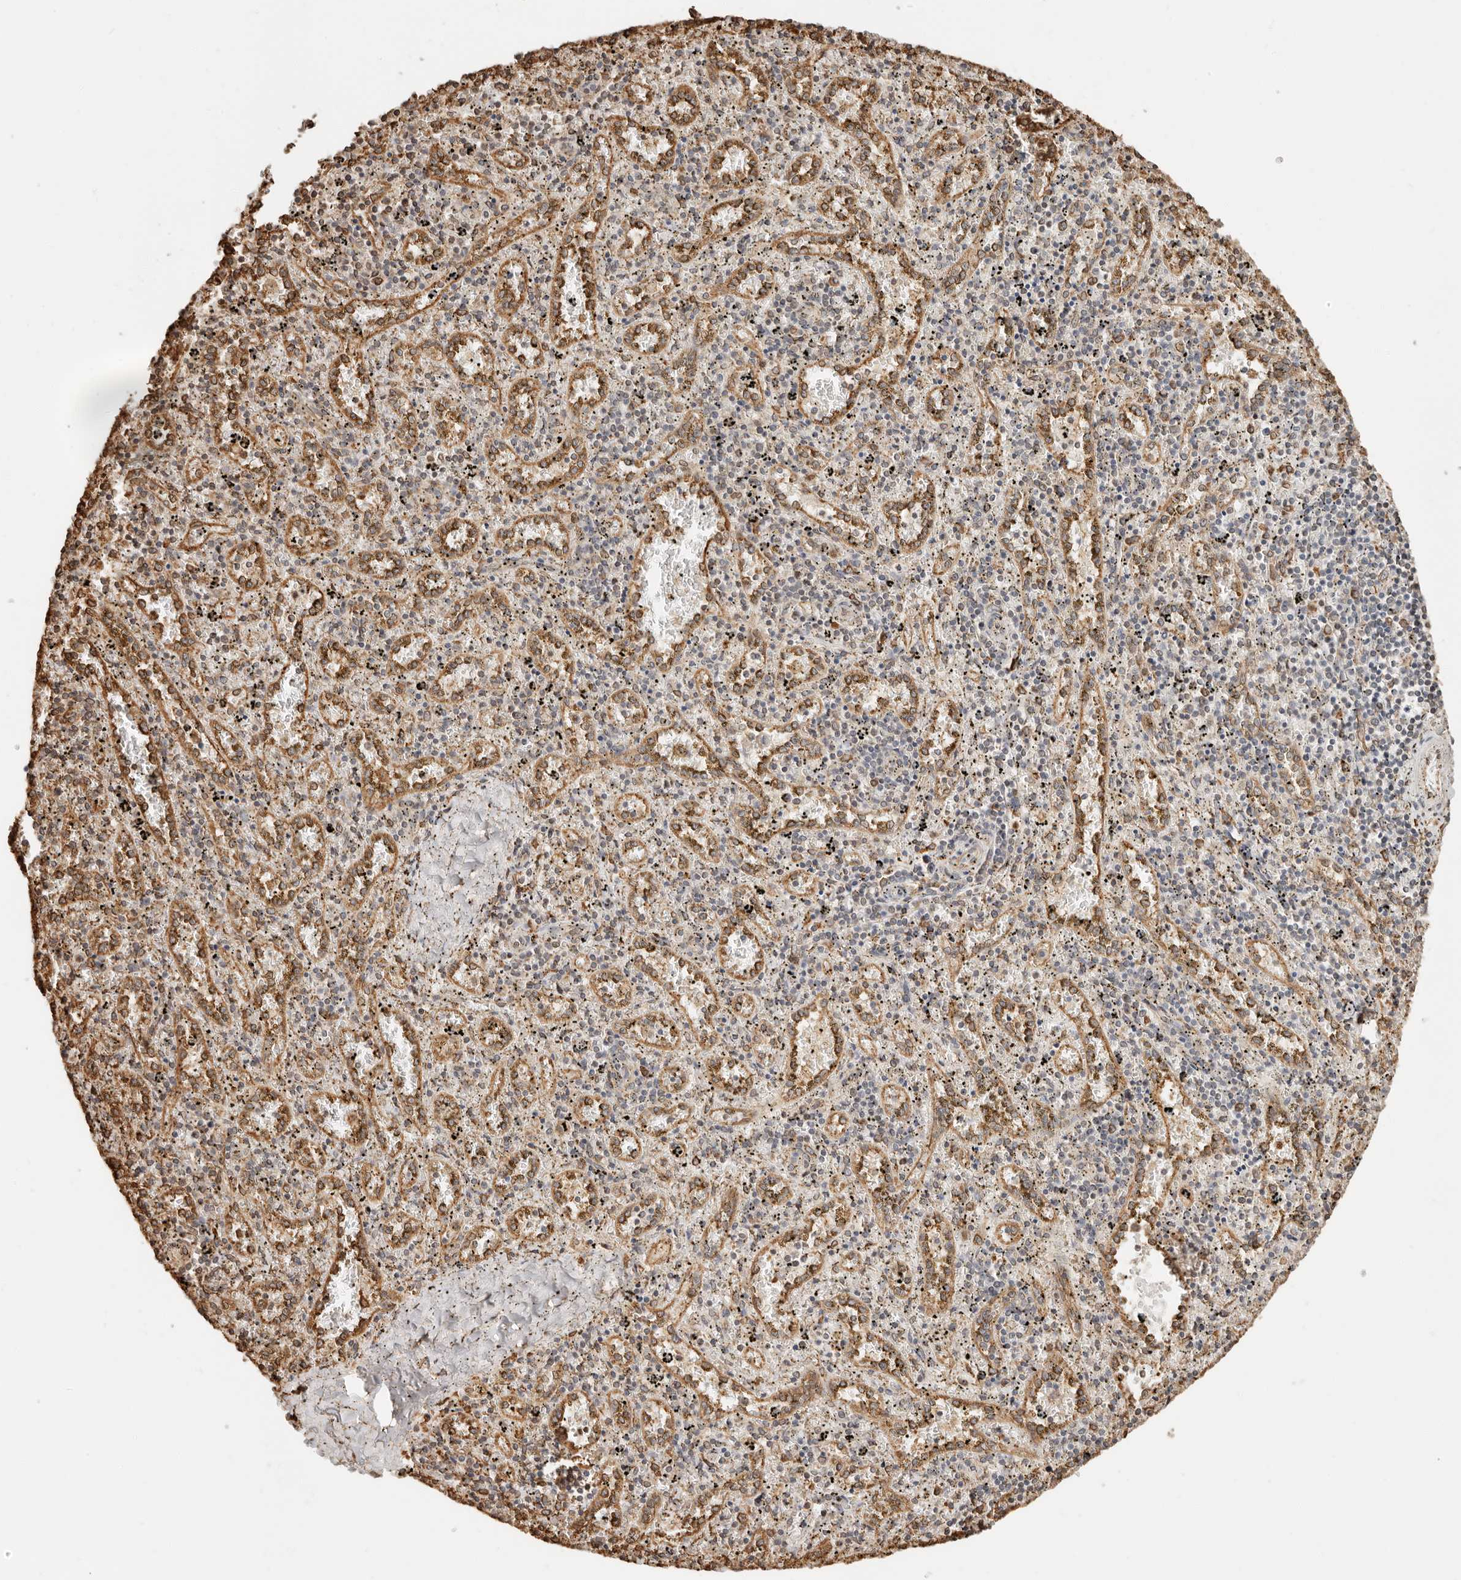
{"staining": {"intensity": "moderate", "quantity": "25%-75%", "location": "cytoplasmic/membranous,nuclear"}, "tissue": "spleen", "cell_type": "Cells in red pulp", "image_type": "normal", "snomed": [{"axis": "morphology", "description": "Normal tissue, NOS"}, {"axis": "topography", "description": "Spleen"}], "caption": "High-power microscopy captured an immunohistochemistry (IHC) histopathology image of unremarkable spleen, revealing moderate cytoplasmic/membranous,nuclear positivity in approximately 25%-75% of cells in red pulp. Using DAB (3,3'-diaminobenzidine) (brown) and hematoxylin (blue) stains, captured at high magnification using brightfield microscopy.", "gene": "ARHGEF10L", "patient": {"sex": "male", "age": 11}}